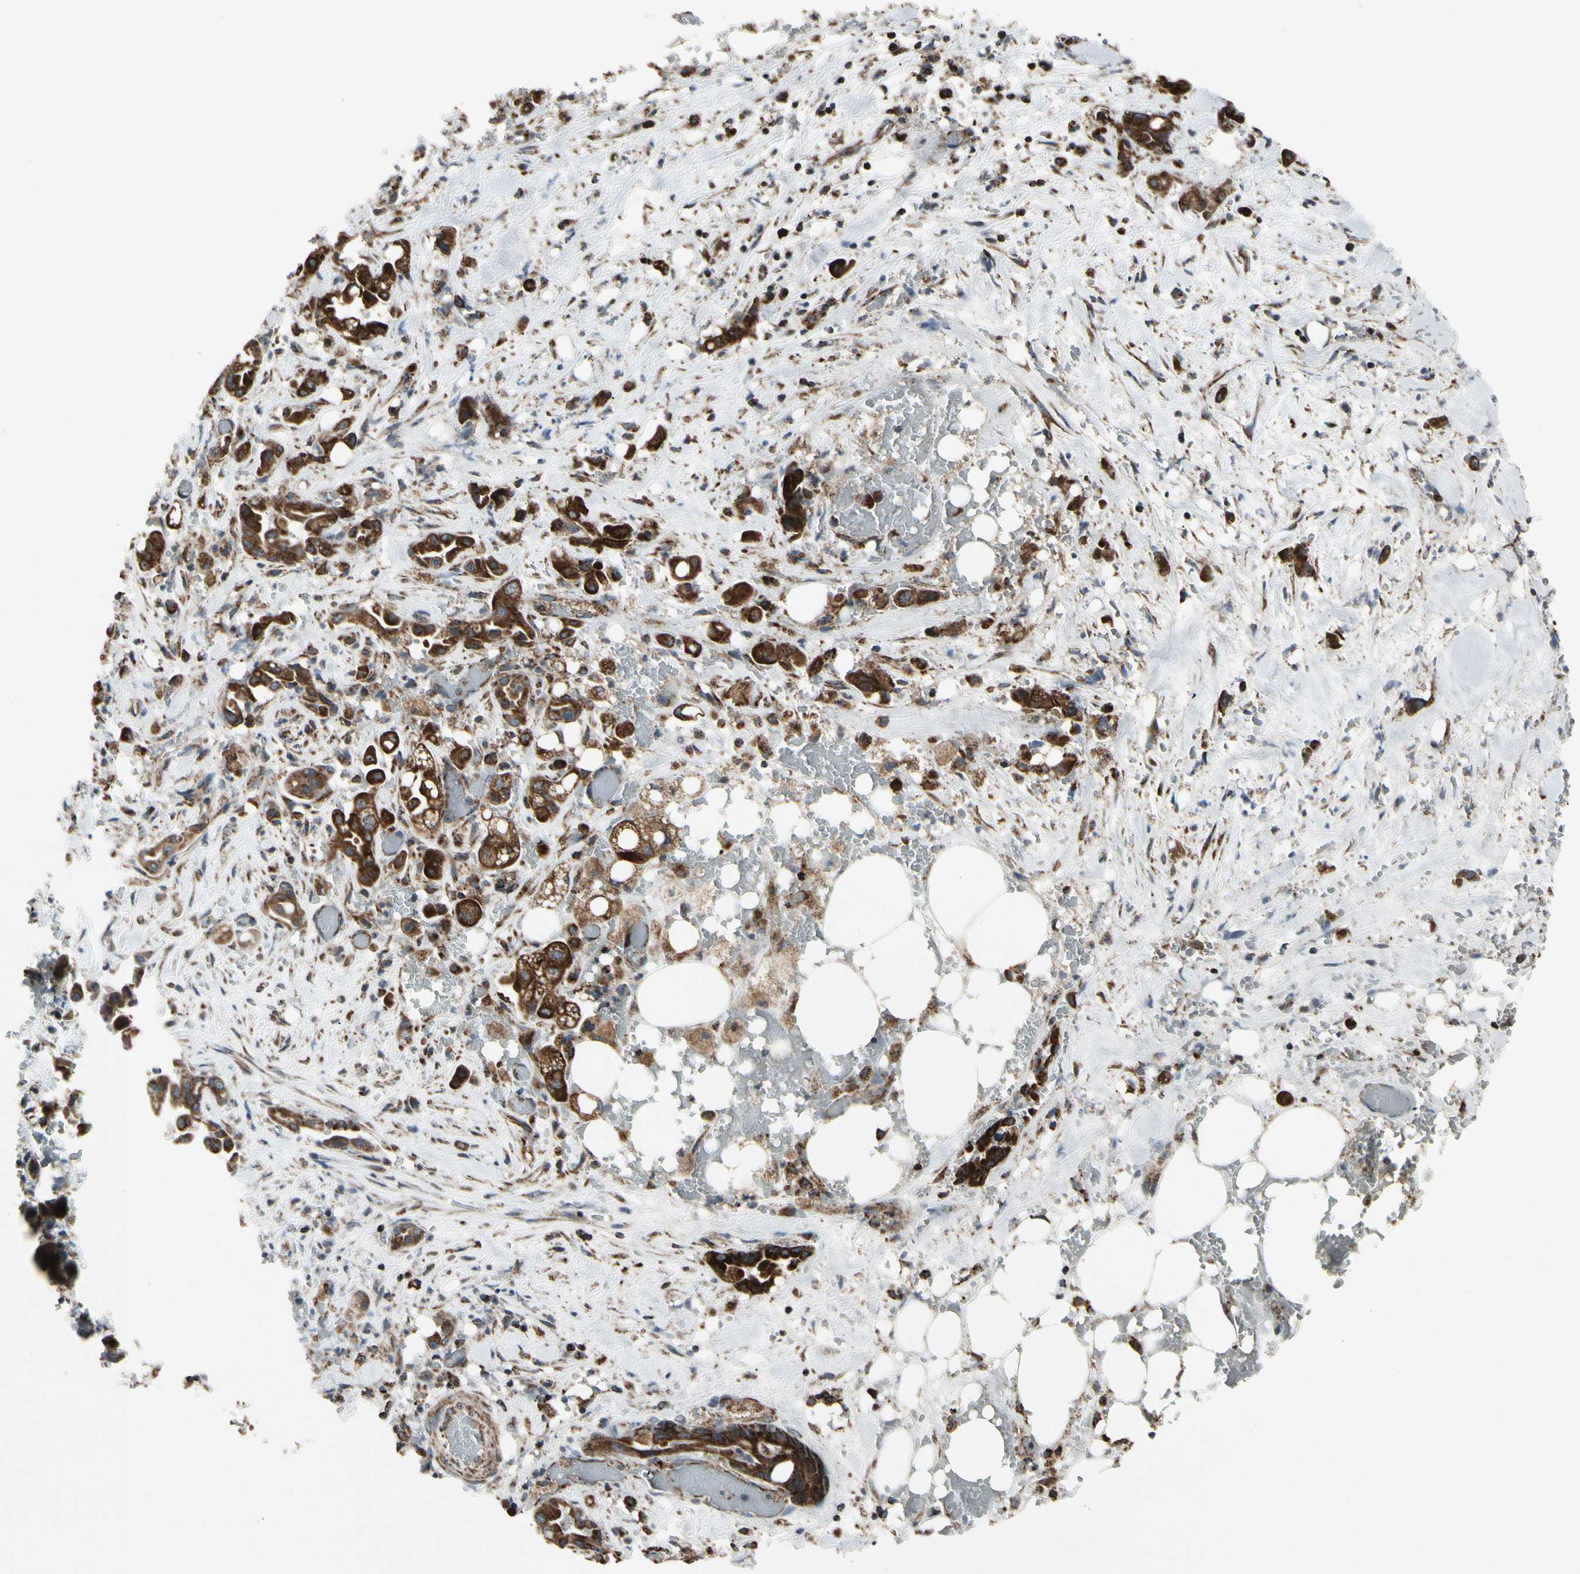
{"staining": {"intensity": "strong", "quantity": ">75%", "location": "cytoplasmic/membranous"}, "tissue": "liver cancer", "cell_type": "Tumor cells", "image_type": "cancer", "snomed": [{"axis": "morphology", "description": "Cholangiocarcinoma"}, {"axis": "topography", "description": "Liver"}], "caption": "The micrograph reveals immunohistochemical staining of liver cholangiocarcinoma. There is strong cytoplasmic/membranous positivity is appreciated in about >75% of tumor cells.", "gene": "CPT1A", "patient": {"sex": "female", "age": 68}}